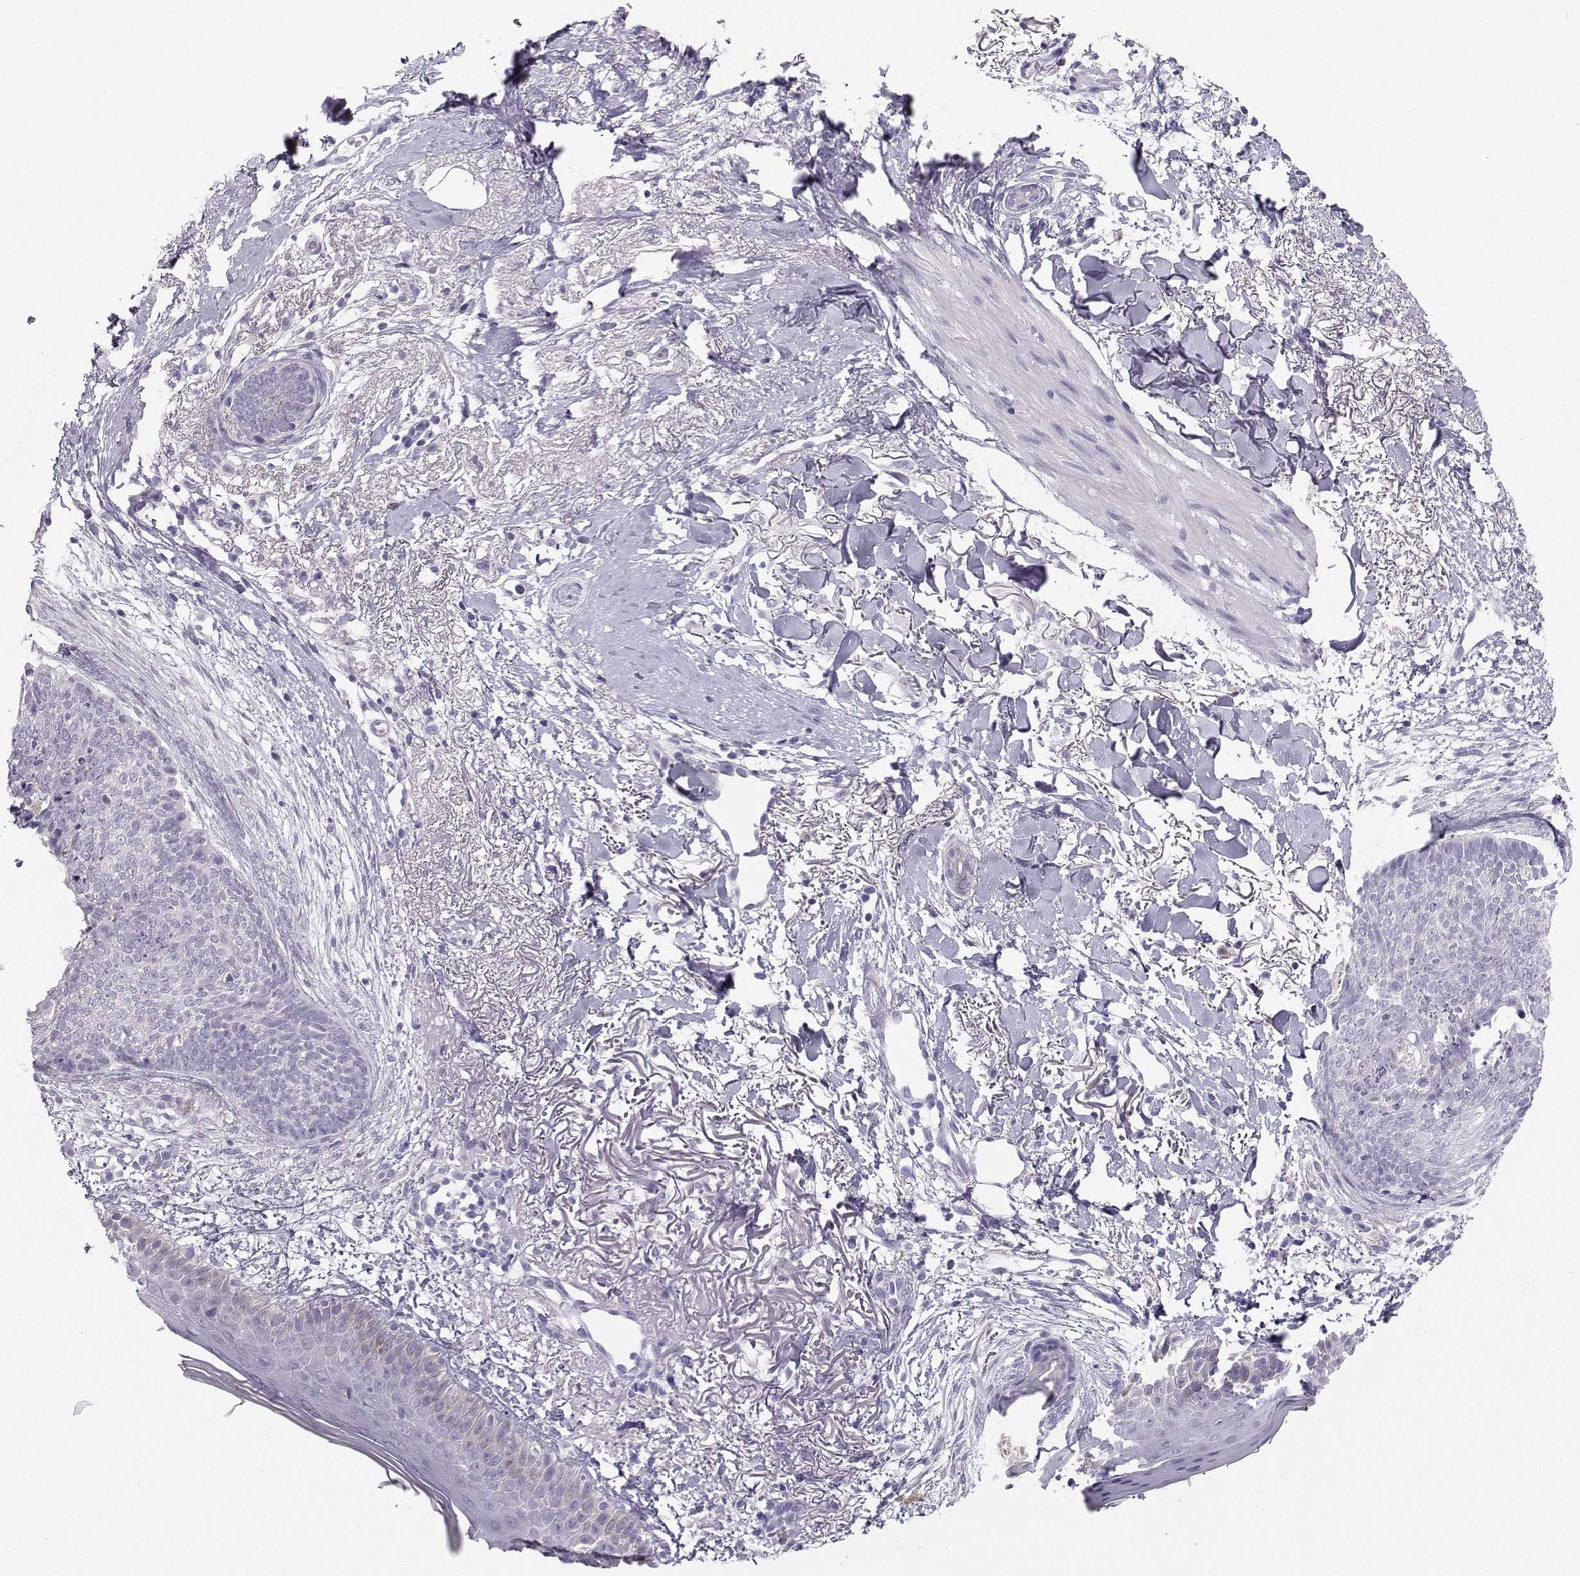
{"staining": {"intensity": "negative", "quantity": "none", "location": "none"}, "tissue": "skin cancer", "cell_type": "Tumor cells", "image_type": "cancer", "snomed": [{"axis": "morphology", "description": "Normal tissue, NOS"}, {"axis": "morphology", "description": "Basal cell carcinoma"}, {"axis": "topography", "description": "Skin"}], "caption": "A high-resolution image shows IHC staining of basal cell carcinoma (skin), which displays no significant staining in tumor cells.", "gene": "IQCD", "patient": {"sex": "male", "age": 84}}